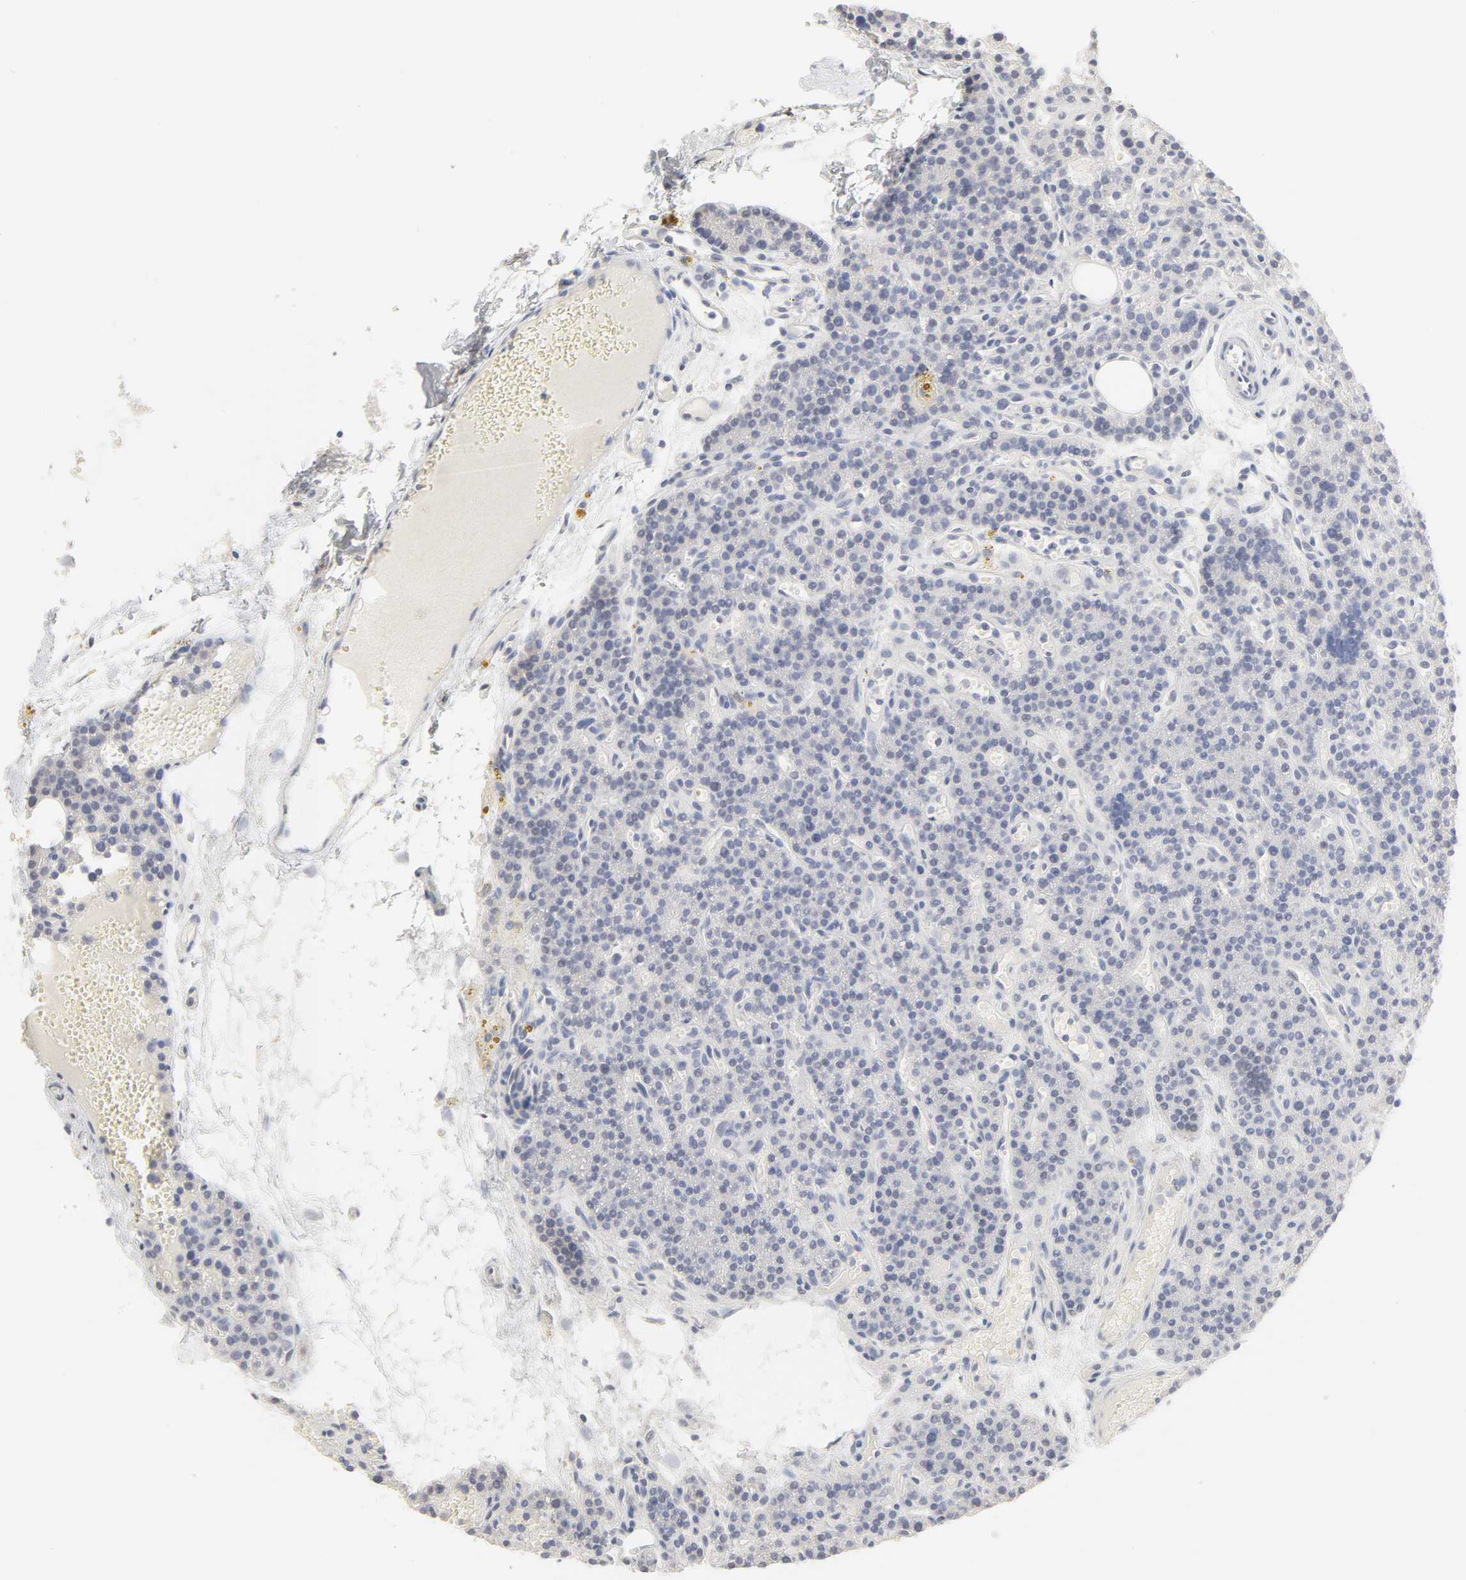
{"staining": {"intensity": "negative", "quantity": "none", "location": "none"}, "tissue": "parathyroid gland", "cell_type": "Glandular cells", "image_type": "normal", "snomed": [{"axis": "morphology", "description": "Normal tissue, NOS"}, {"axis": "topography", "description": "Parathyroid gland"}], "caption": "Immunohistochemical staining of normal parathyroid gland shows no significant positivity in glandular cells.", "gene": "FCGBP", "patient": {"sex": "male", "age": 25}}